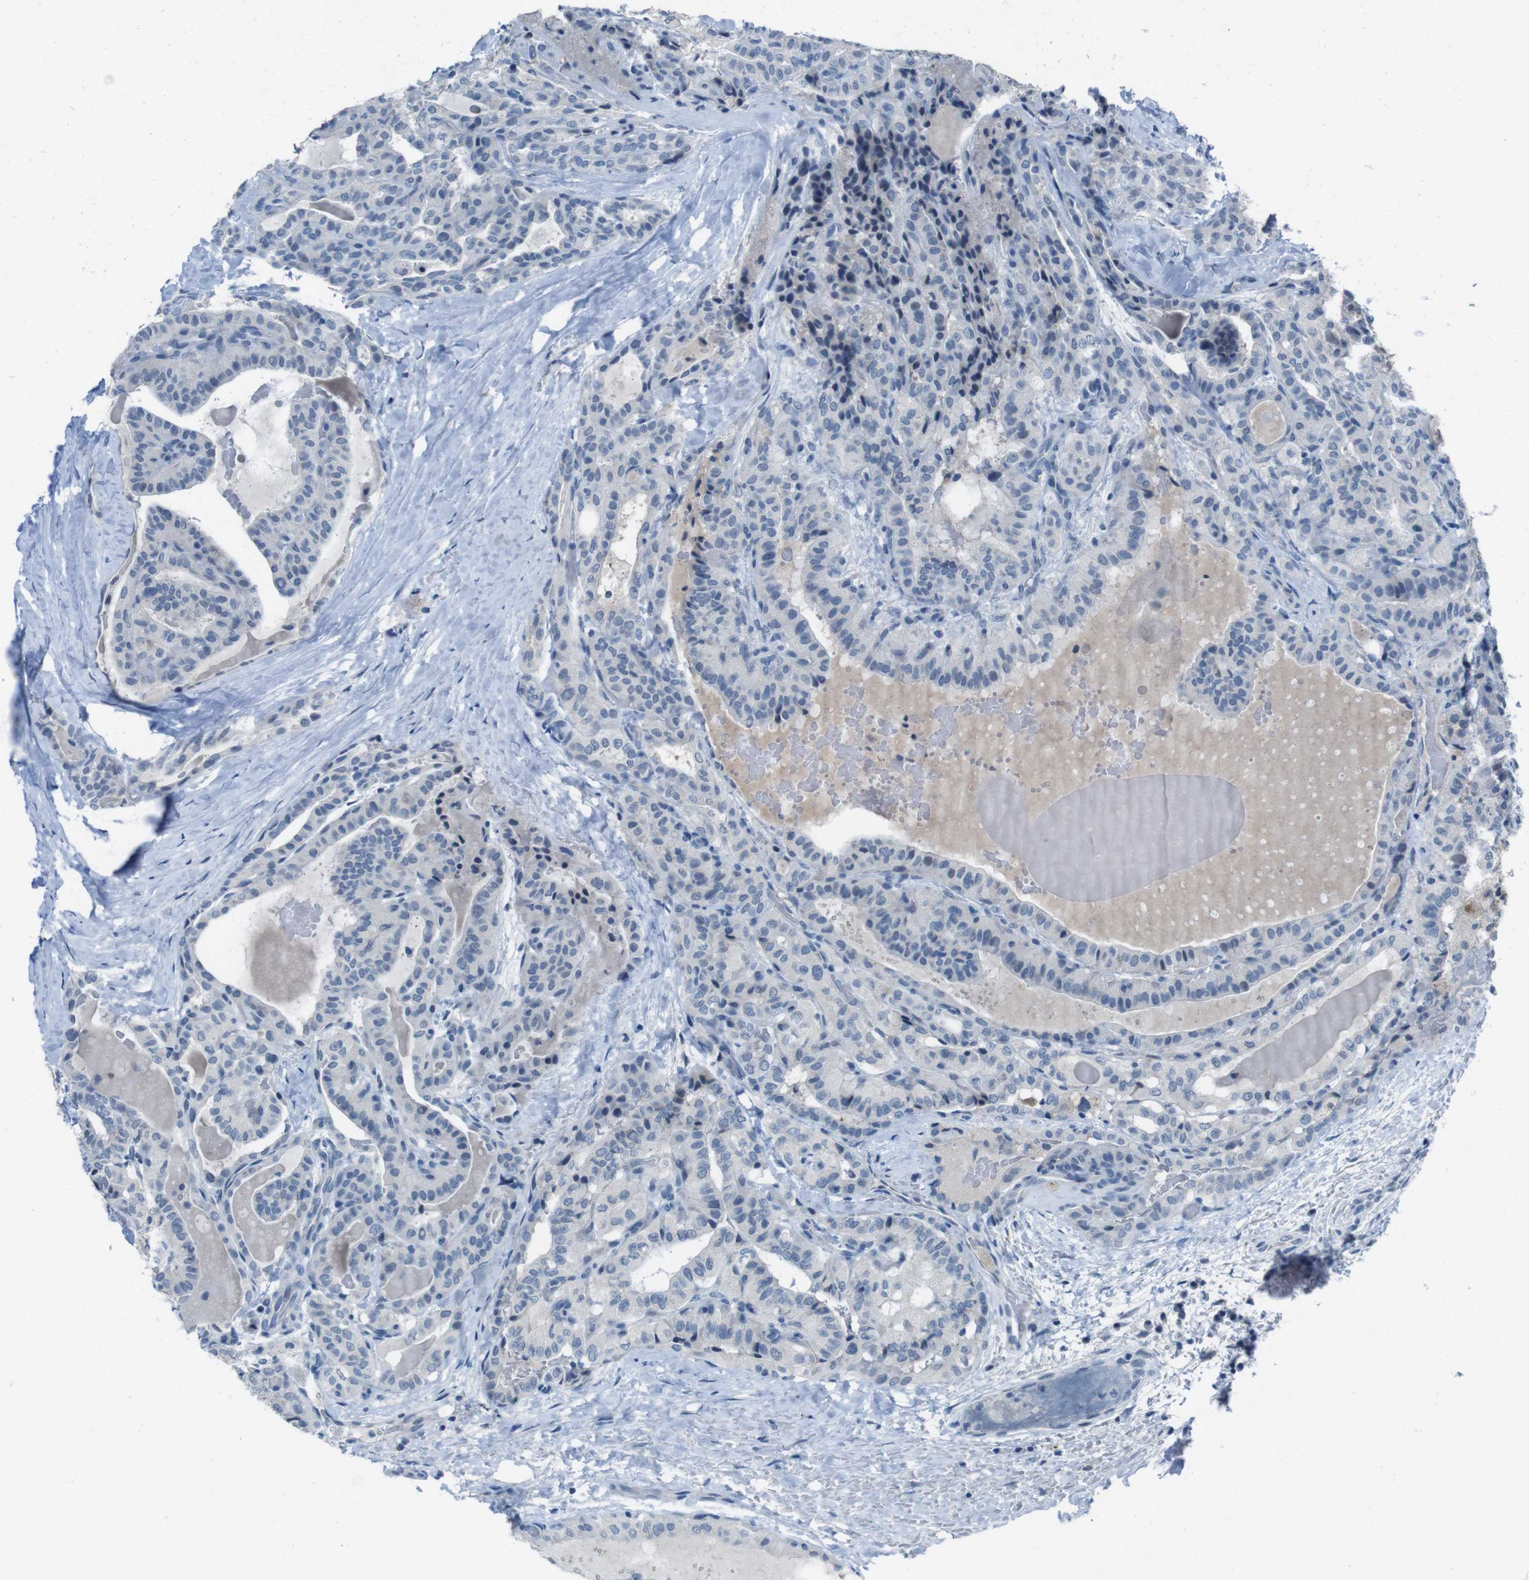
{"staining": {"intensity": "negative", "quantity": "none", "location": "none"}, "tissue": "thyroid cancer", "cell_type": "Tumor cells", "image_type": "cancer", "snomed": [{"axis": "morphology", "description": "Papillary adenocarcinoma, NOS"}, {"axis": "topography", "description": "Thyroid gland"}], "caption": "A high-resolution image shows immunohistochemistry (IHC) staining of thyroid papillary adenocarcinoma, which shows no significant staining in tumor cells.", "gene": "CDHR2", "patient": {"sex": "male", "age": 77}}